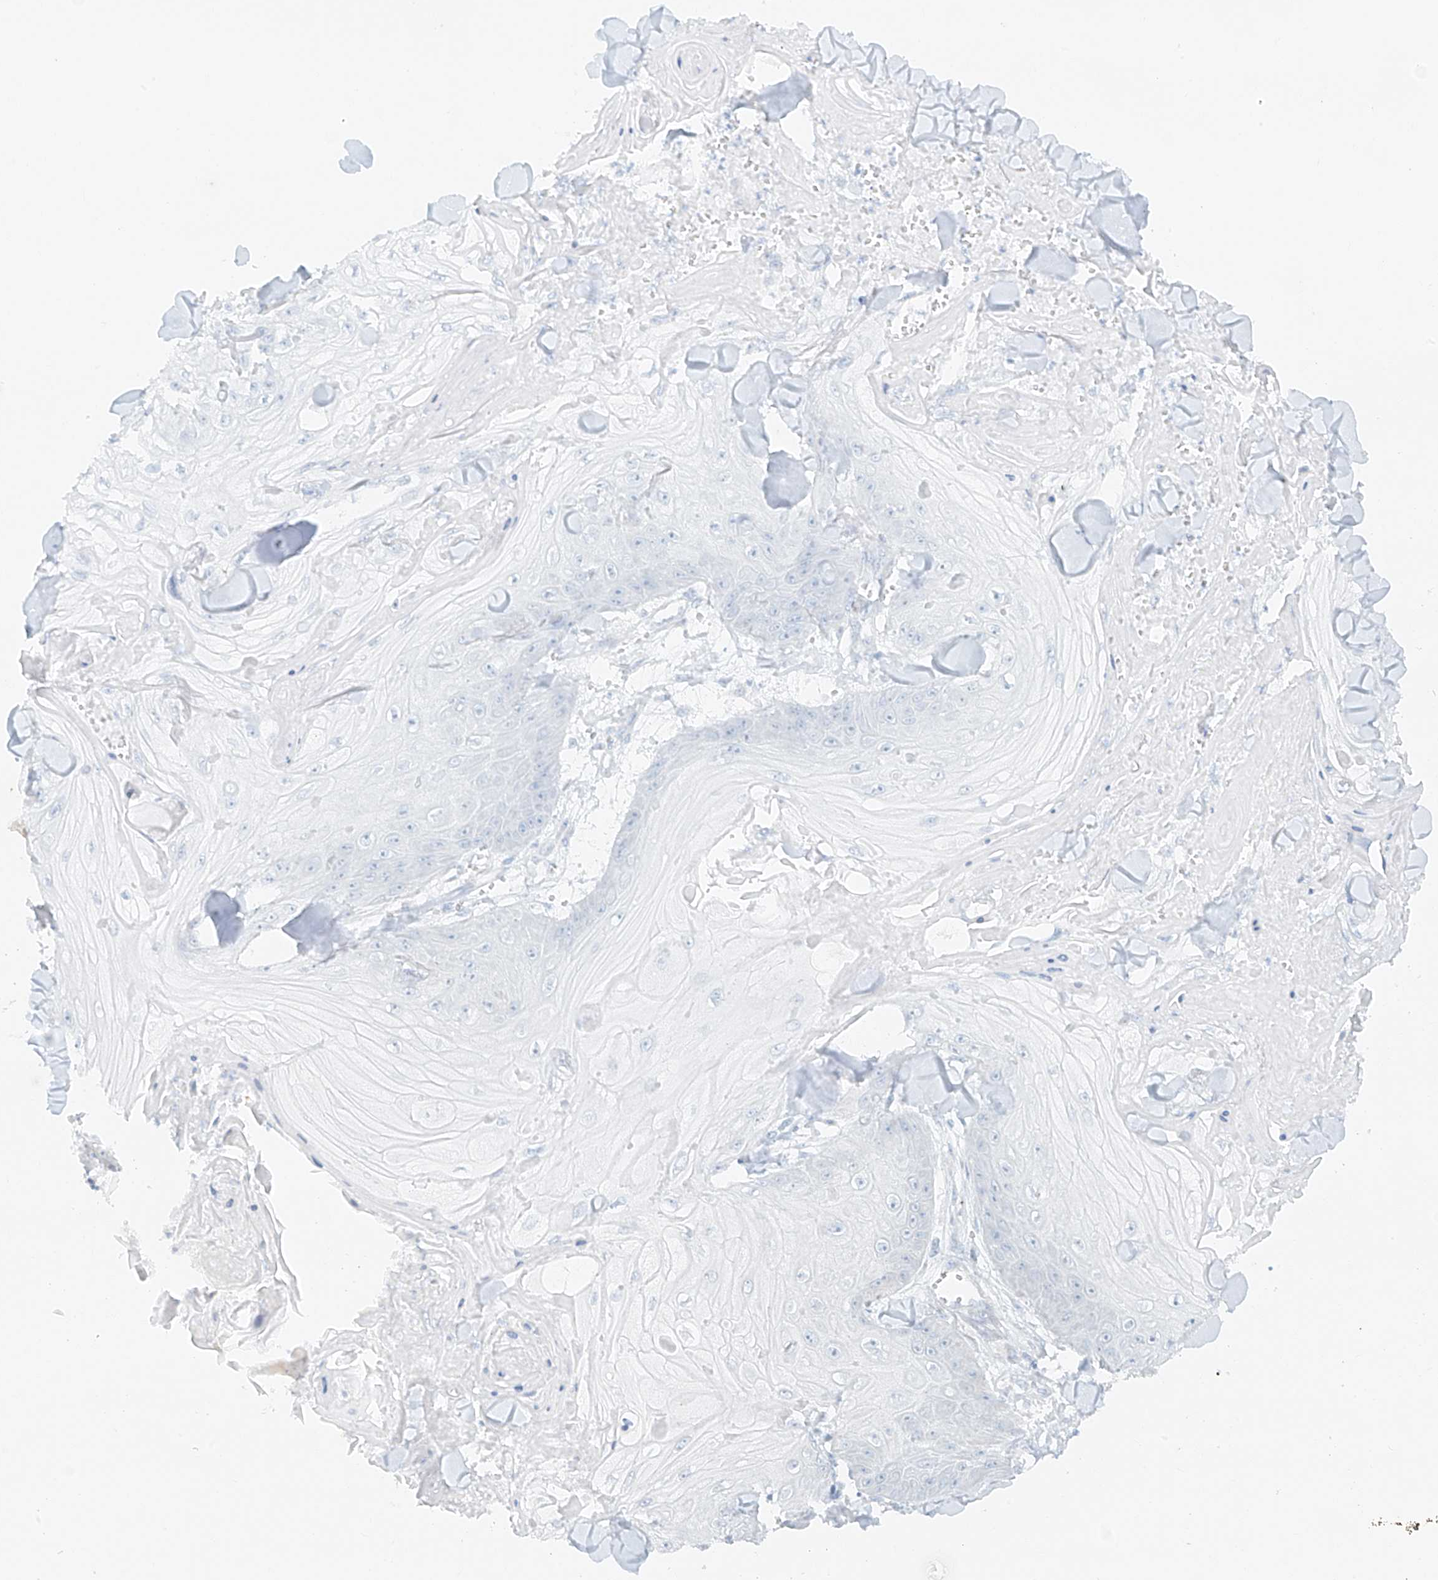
{"staining": {"intensity": "negative", "quantity": "none", "location": "none"}, "tissue": "skin cancer", "cell_type": "Tumor cells", "image_type": "cancer", "snomed": [{"axis": "morphology", "description": "Squamous cell carcinoma, NOS"}, {"axis": "topography", "description": "Skin"}], "caption": "Immunohistochemistry micrograph of neoplastic tissue: skin cancer stained with DAB shows no significant protein staining in tumor cells. The staining is performed using DAB brown chromogen with nuclei counter-stained in using hematoxylin.", "gene": "ANKZF1", "patient": {"sex": "male", "age": 74}}